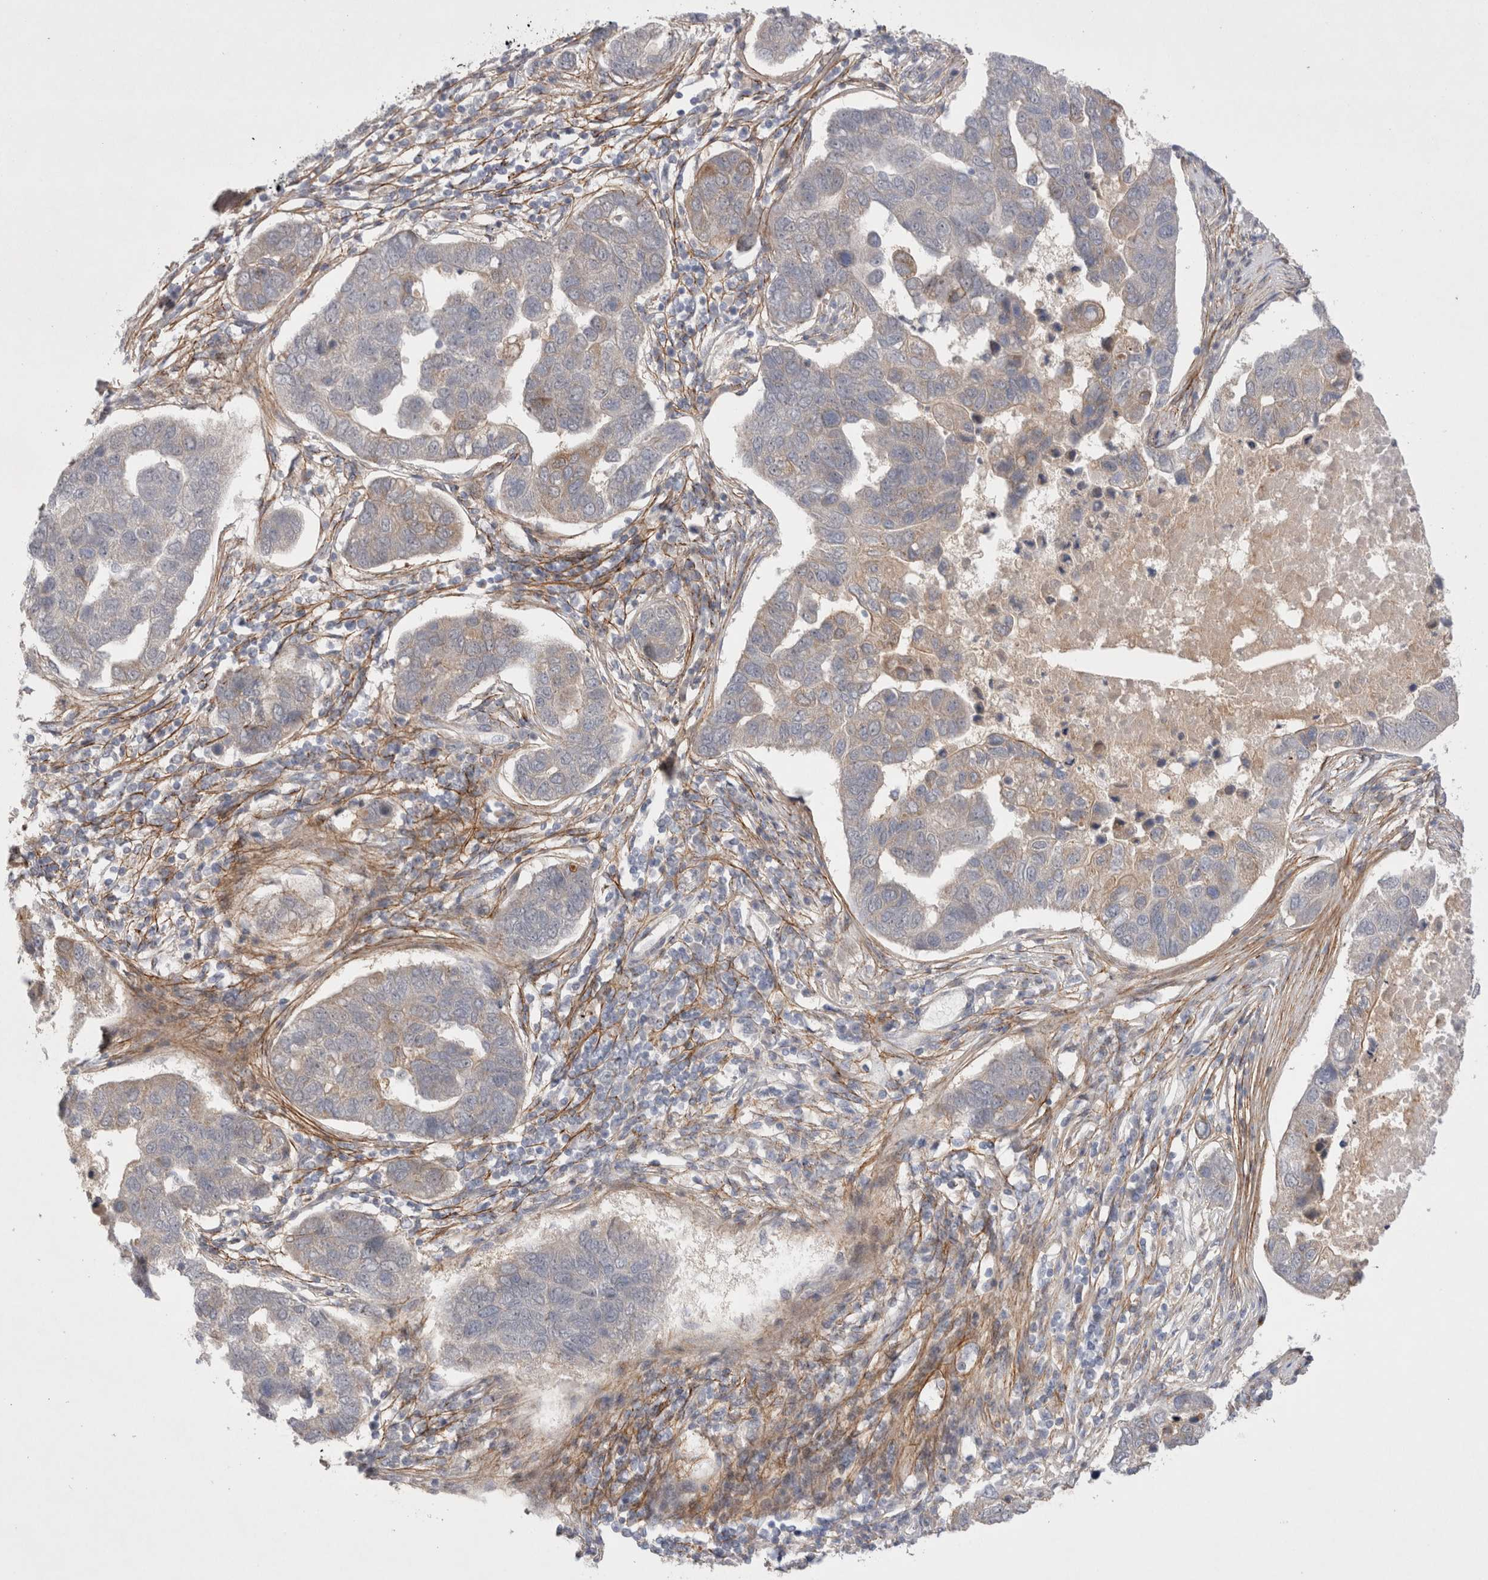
{"staining": {"intensity": "weak", "quantity": "<25%", "location": "cytoplasmic/membranous"}, "tissue": "pancreatic cancer", "cell_type": "Tumor cells", "image_type": "cancer", "snomed": [{"axis": "morphology", "description": "Adenocarcinoma, NOS"}, {"axis": "topography", "description": "Pancreas"}], "caption": "Immunohistochemistry micrograph of neoplastic tissue: pancreatic adenocarcinoma stained with DAB displays no significant protein positivity in tumor cells.", "gene": "GSDMB", "patient": {"sex": "female", "age": 61}}